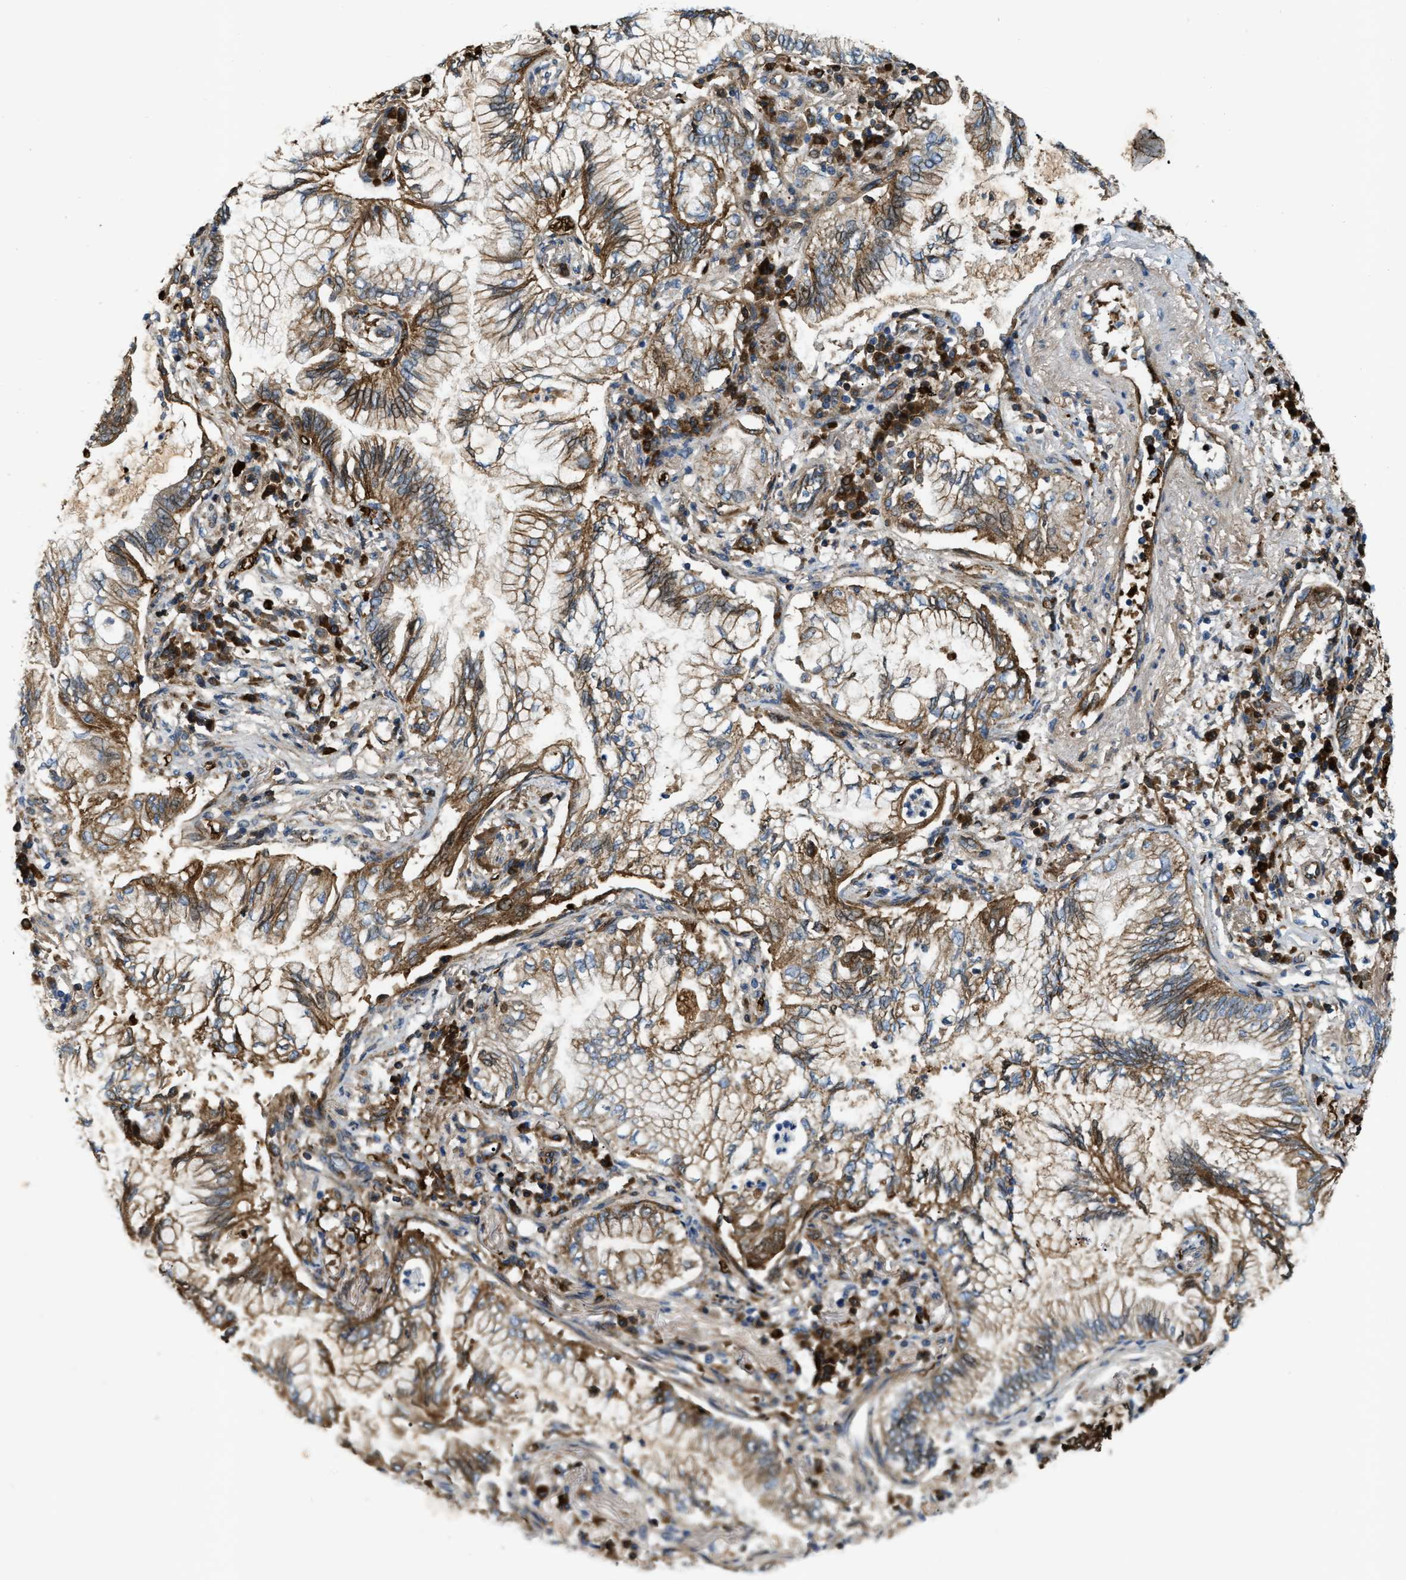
{"staining": {"intensity": "moderate", "quantity": ">75%", "location": "cytoplasmic/membranous"}, "tissue": "lung cancer", "cell_type": "Tumor cells", "image_type": "cancer", "snomed": [{"axis": "morphology", "description": "Normal tissue, NOS"}, {"axis": "morphology", "description": "Adenocarcinoma, NOS"}, {"axis": "topography", "description": "Bronchus"}, {"axis": "topography", "description": "Lung"}], "caption": "Immunohistochemistry (IHC) of human adenocarcinoma (lung) demonstrates medium levels of moderate cytoplasmic/membranous expression in about >75% of tumor cells.", "gene": "ERC1", "patient": {"sex": "female", "age": 70}}